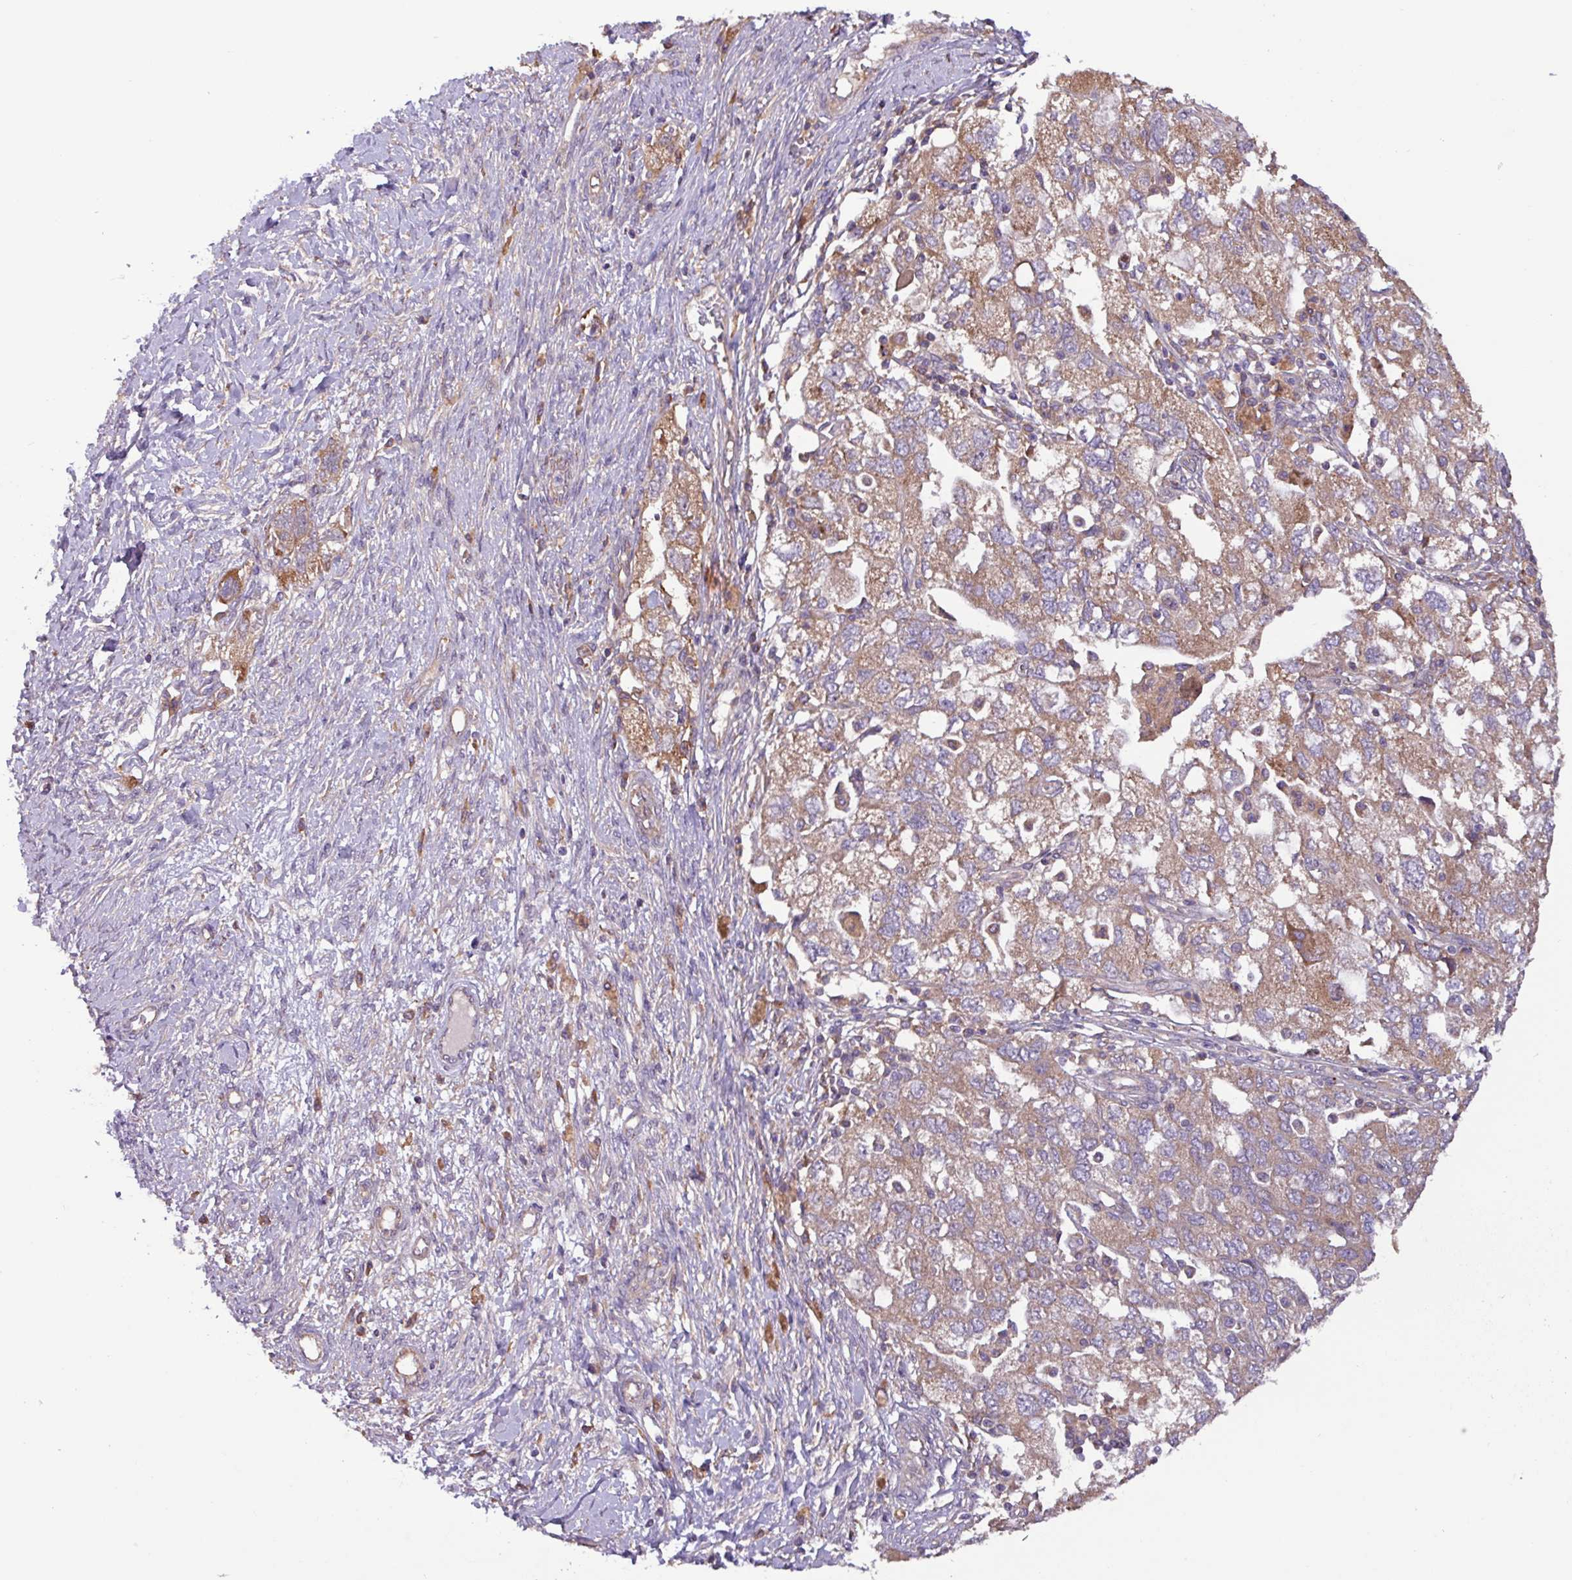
{"staining": {"intensity": "moderate", "quantity": ">75%", "location": "cytoplasmic/membranous"}, "tissue": "ovarian cancer", "cell_type": "Tumor cells", "image_type": "cancer", "snomed": [{"axis": "morphology", "description": "Carcinoma, NOS"}, {"axis": "morphology", "description": "Cystadenocarcinoma, serous, NOS"}, {"axis": "topography", "description": "Ovary"}], "caption": "An image of ovarian cancer stained for a protein exhibits moderate cytoplasmic/membranous brown staining in tumor cells.", "gene": "PTPRQ", "patient": {"sex": "female", "age": 69}}